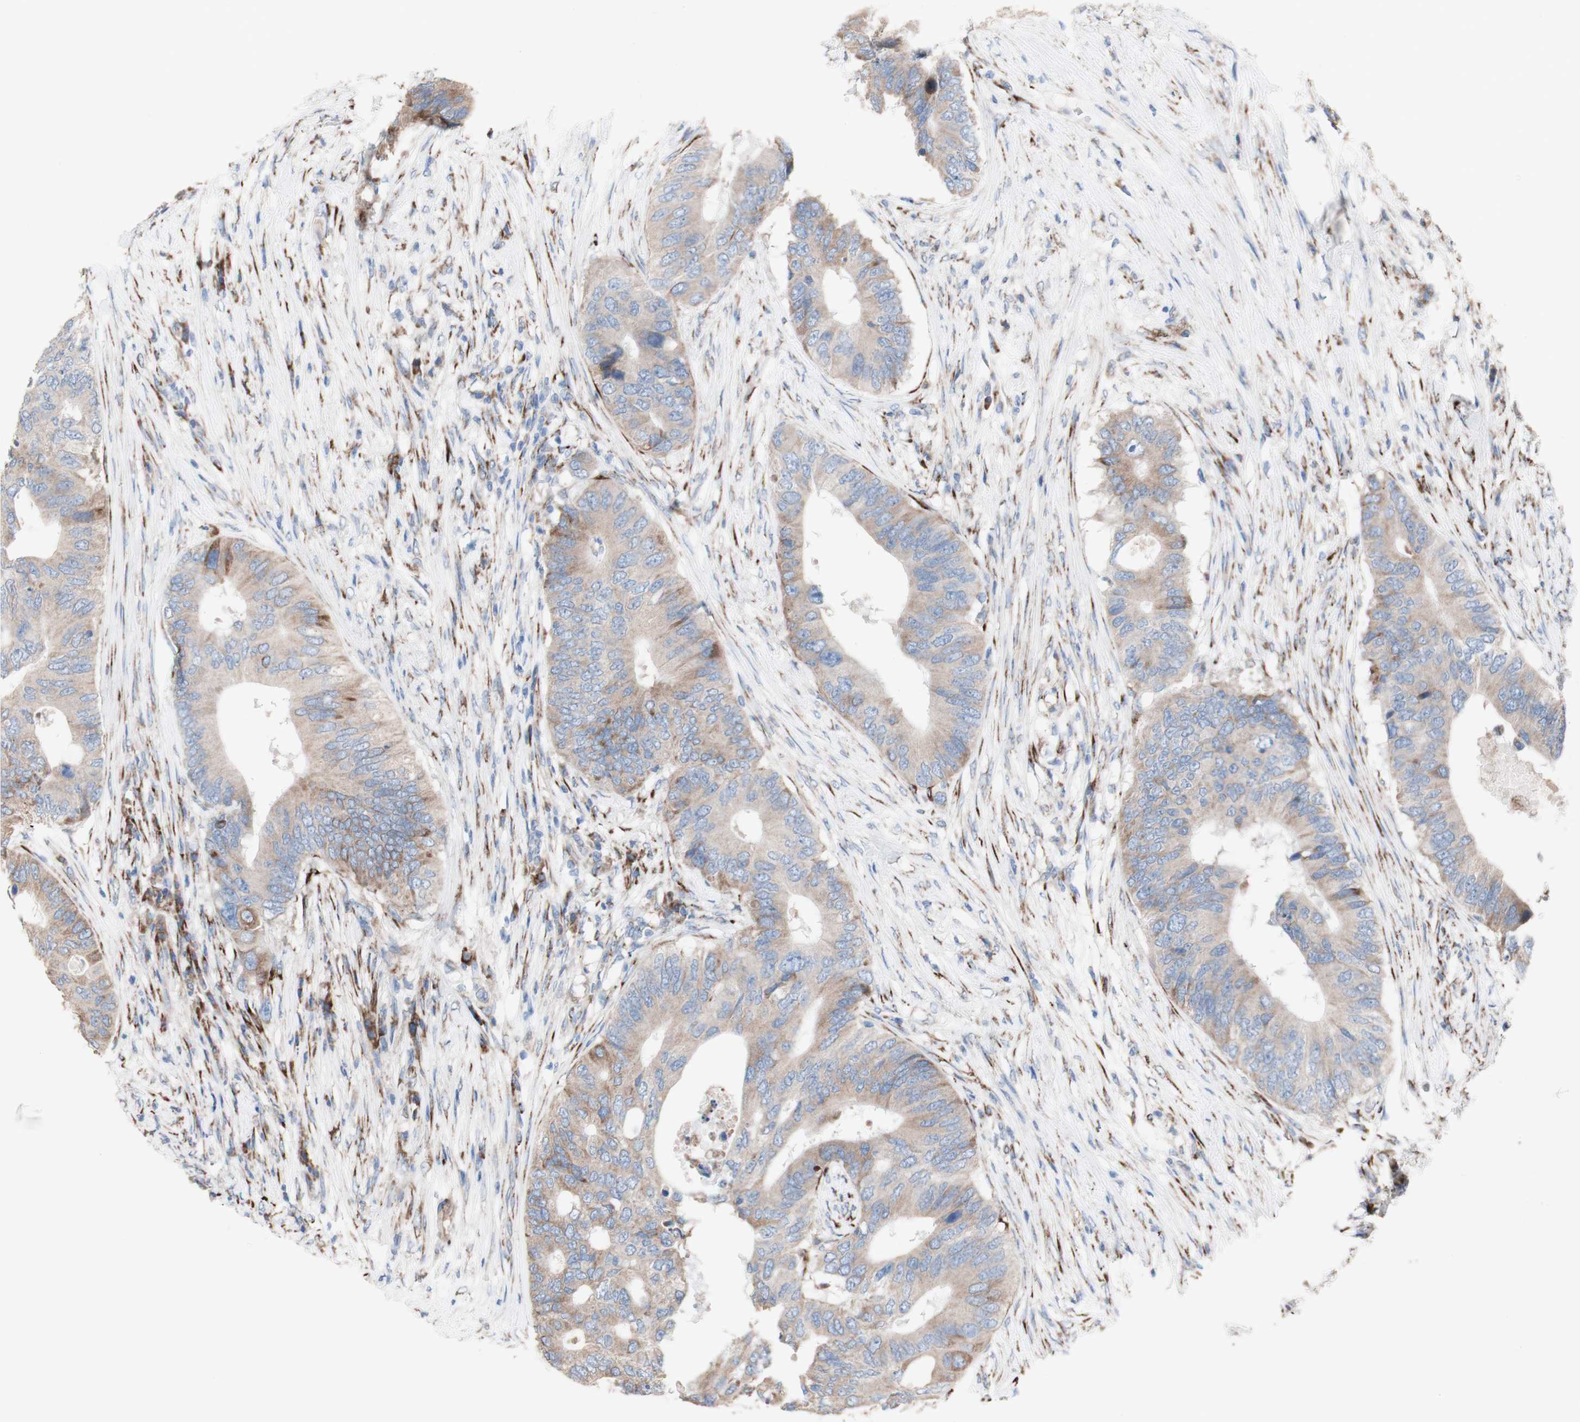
{"staining": {"intensity": "weak", "quantity": ">75%", "location": "cytoplasmic/membranous"}, "tissue": "colorectal cancer", "cell_type": "Tumor cells", "image_type": "cancer", "snomed": [{"axis": "morphology", "description": "Adenocarcinoma, NOS"}, {"axis": "topography", "description": "Colon"}], "caption": "Protein analysis of adenocarcinoma (colorectal) tissue demonstrates weak cytoplasmic/membranous positivity in about >75% of tumor cells.", "gene": "AGPAT5", "patient": {"sex": "male", "age": 71}}